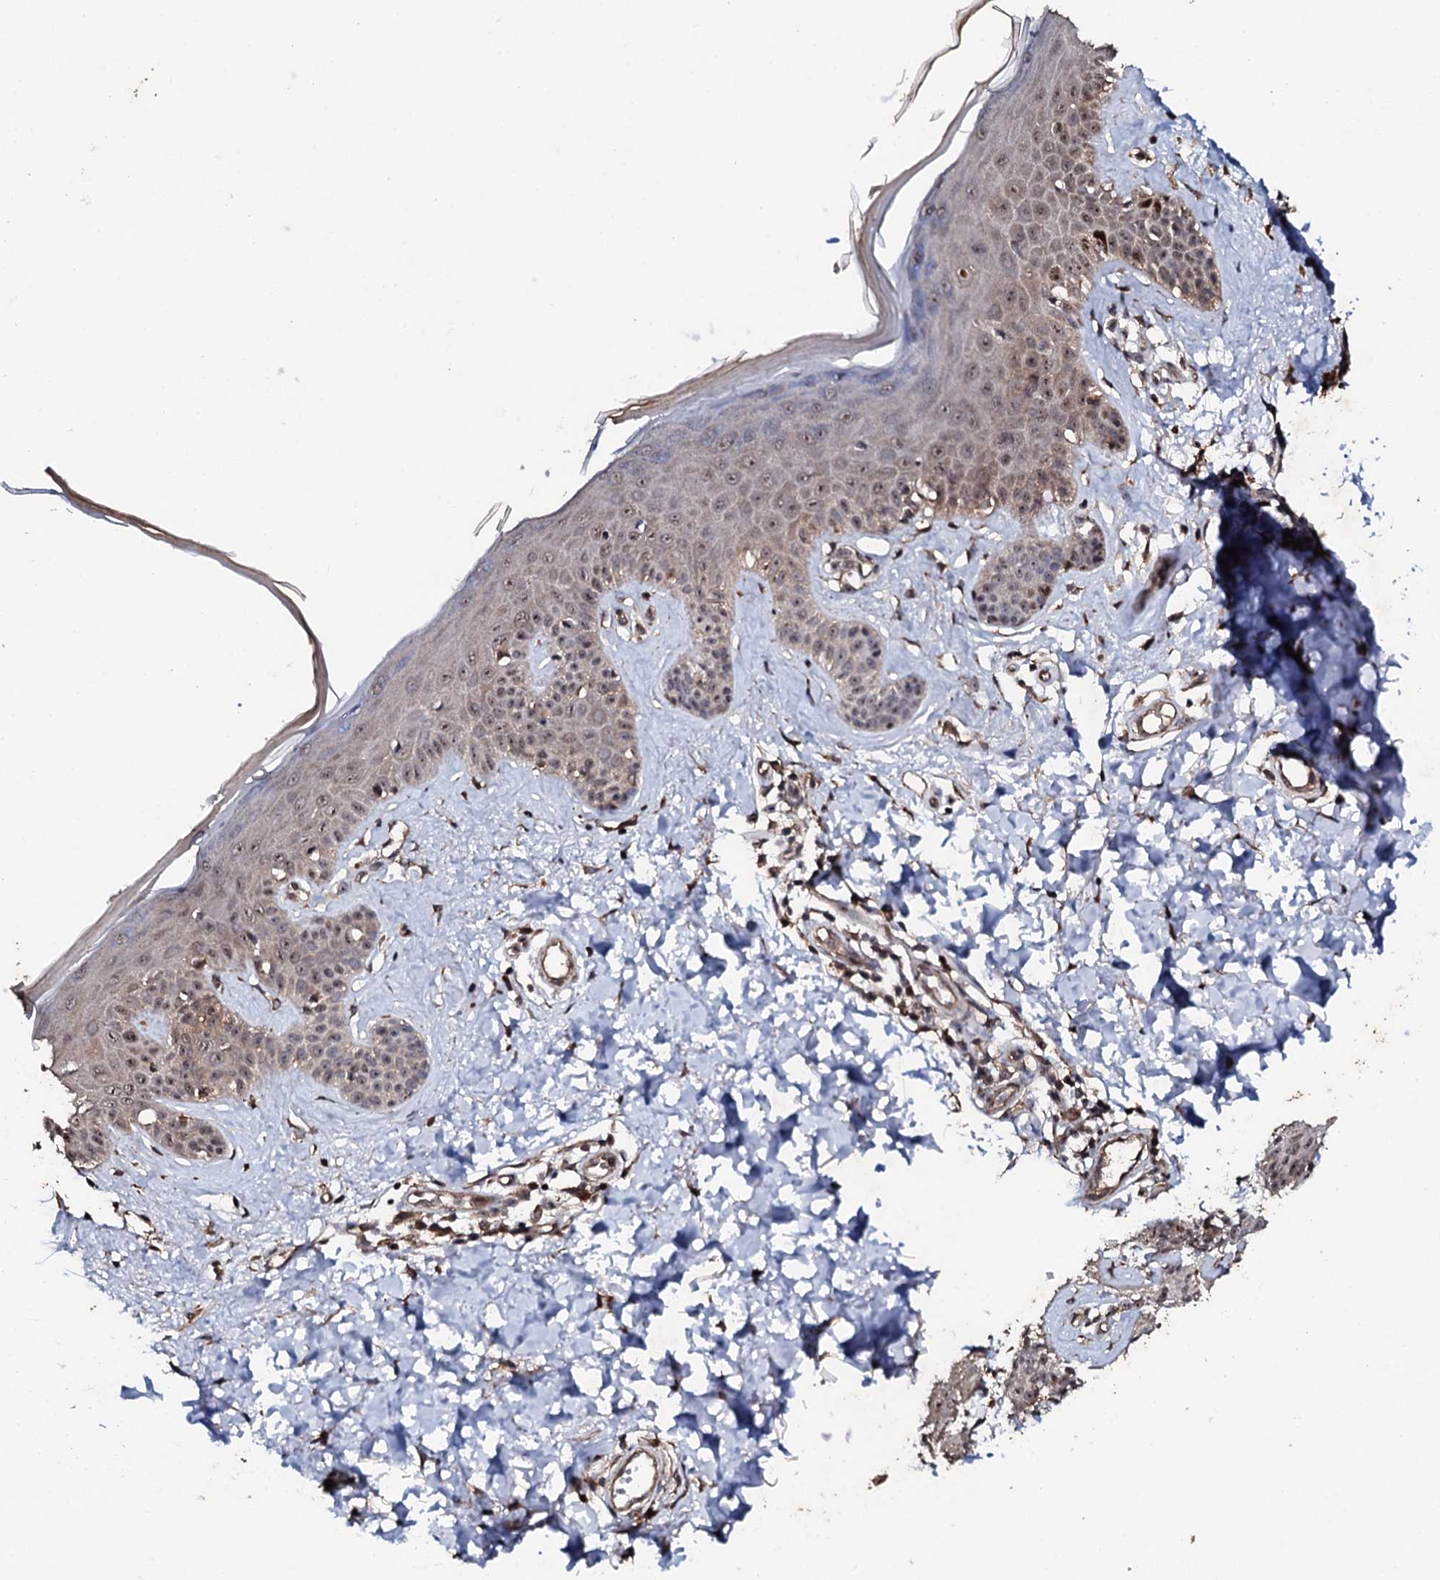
{"staining": {"intensity": "moderate", "quantity": ">75%", "location": "cytoplasmic/membranous"}, "tissue": "skin", "cell_type": "Fibroblasts", "image_type": "normal", "snomed": [{"axis": "morphology", "description": "Normal tissue, NOS"}, {"axis": "topography", "description": "Skin"}], "caption": "Immunohistochemical staining of benign skin reveals medium levels of moderate cytoplasmic/membranous positivity in about >75% of fibroblasts.", "gene": "FAM111A", "patient": {"sex": "female", "age": 58}}